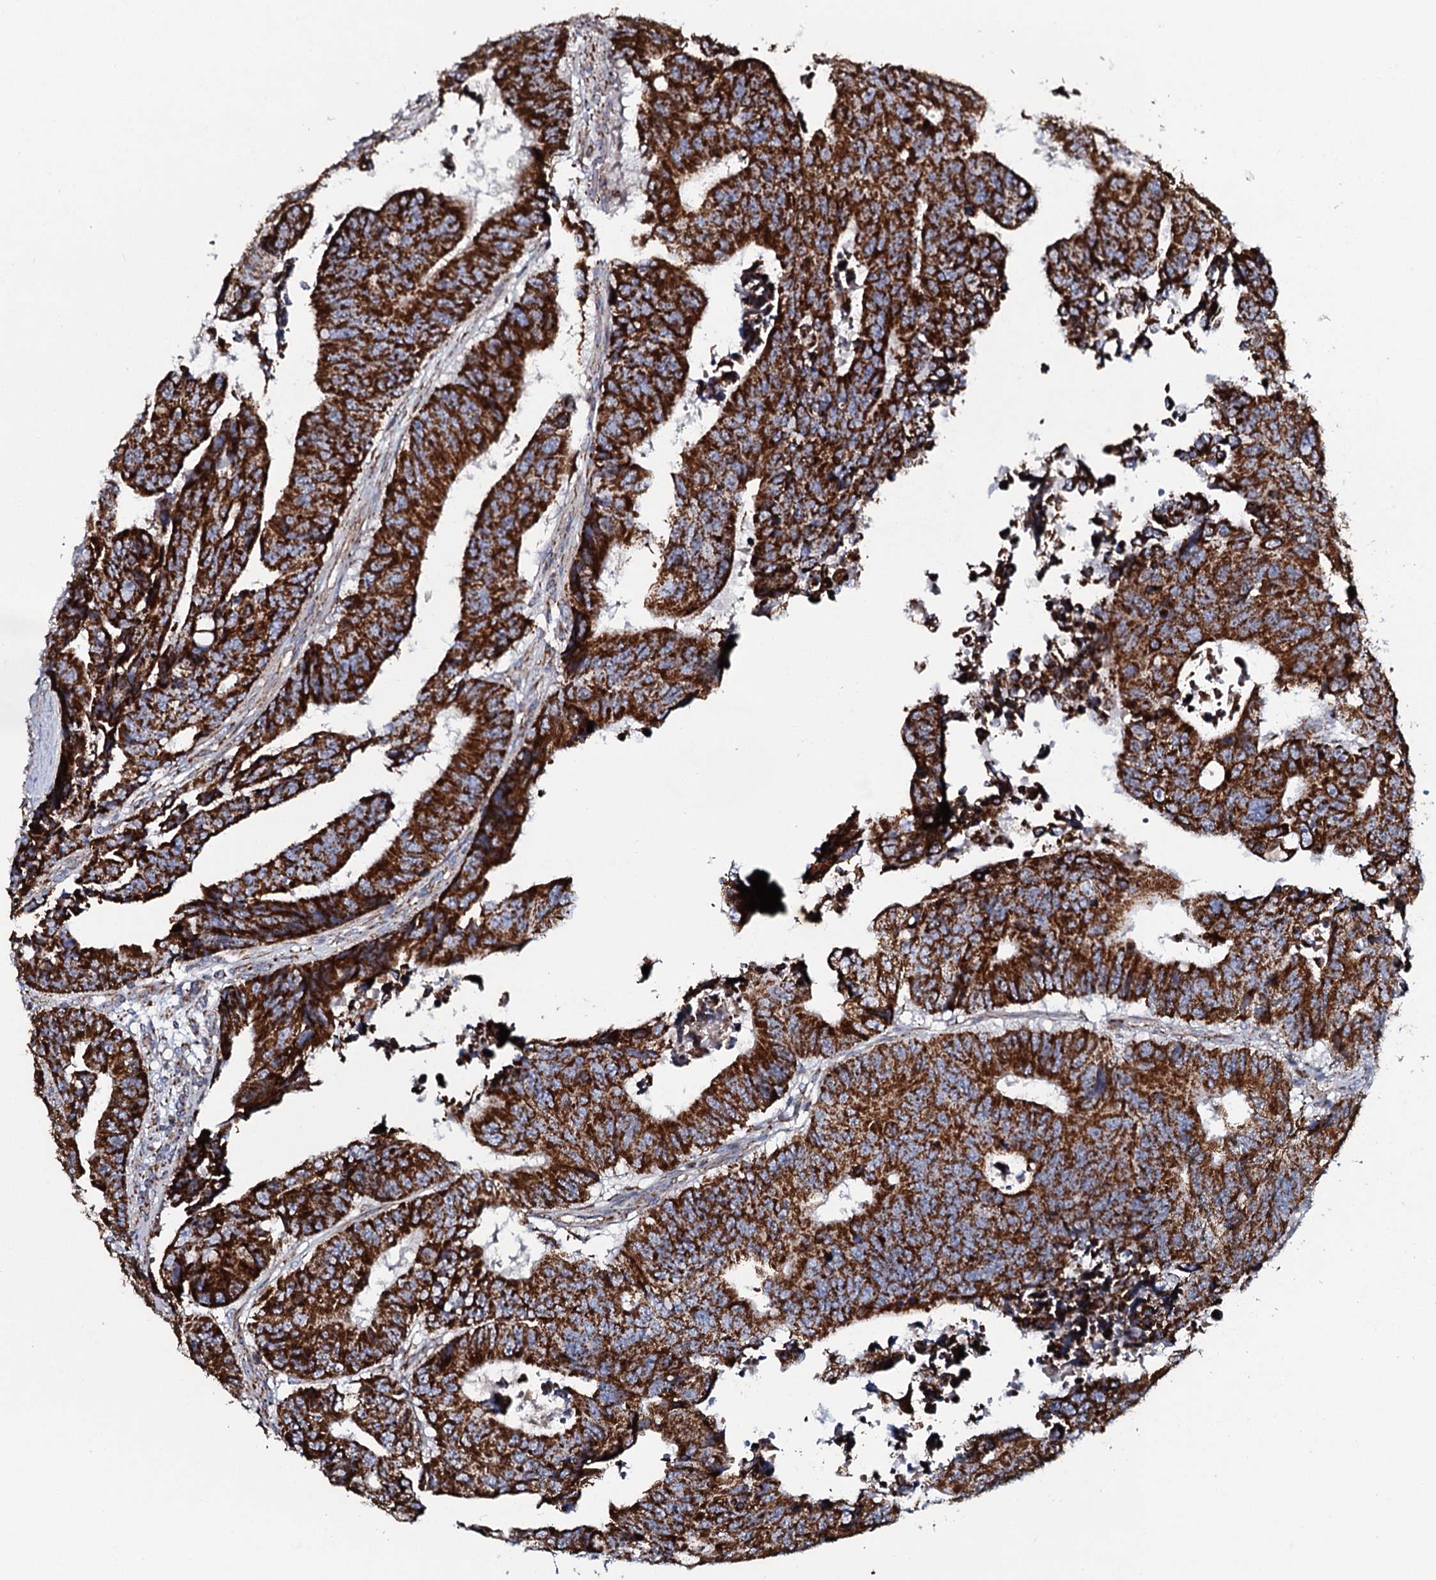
{"staining": {"intensity": "strong", "quantity": ">75%", "location": "cytoplasmic/membranous"}, "tissue": "colorectal cancer", "cell_type": "Tumor cells", "image_type": "cancer", "snomed": [{"axis": "morphology", "description": "Adenocarcinoma, NOS"}, {"axis": "topography", "description": "Rectum"}], "caption": "A high amount of strong cytoplasmic/membranous positivity is appreciated in approximately >75% of tumor cells in colorectal cancer tissue. Immunohistochemistry stains the protein in brown and the nuclei are stained blue.", "gene": "EVC2", "patient": {"sex": "male", "age": 84}}